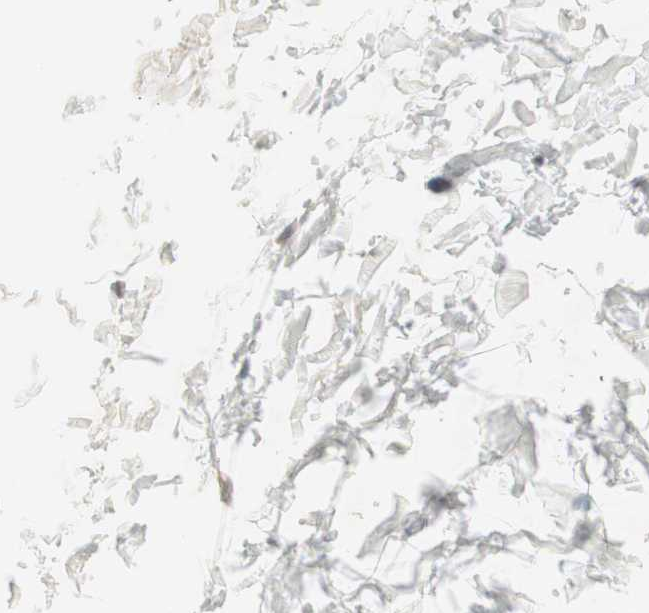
{"staining": {"intensity": "negative", "quantity": "none", "location": "none"}, "tissue": "adipose tissue", "cell_type": "Adipocytes", "image_type": "normal", "snomed": [{"axis": "morphology", "description": "Normal tissue, NOS"}, {"axis": "topography", "description": "Soft tissue"}], "caption": "Adipocytes show no significant protein expression in unremarkable adipose tissue.", "gene": "RFNG", "patient": {"sex": "male", "age": 72}}